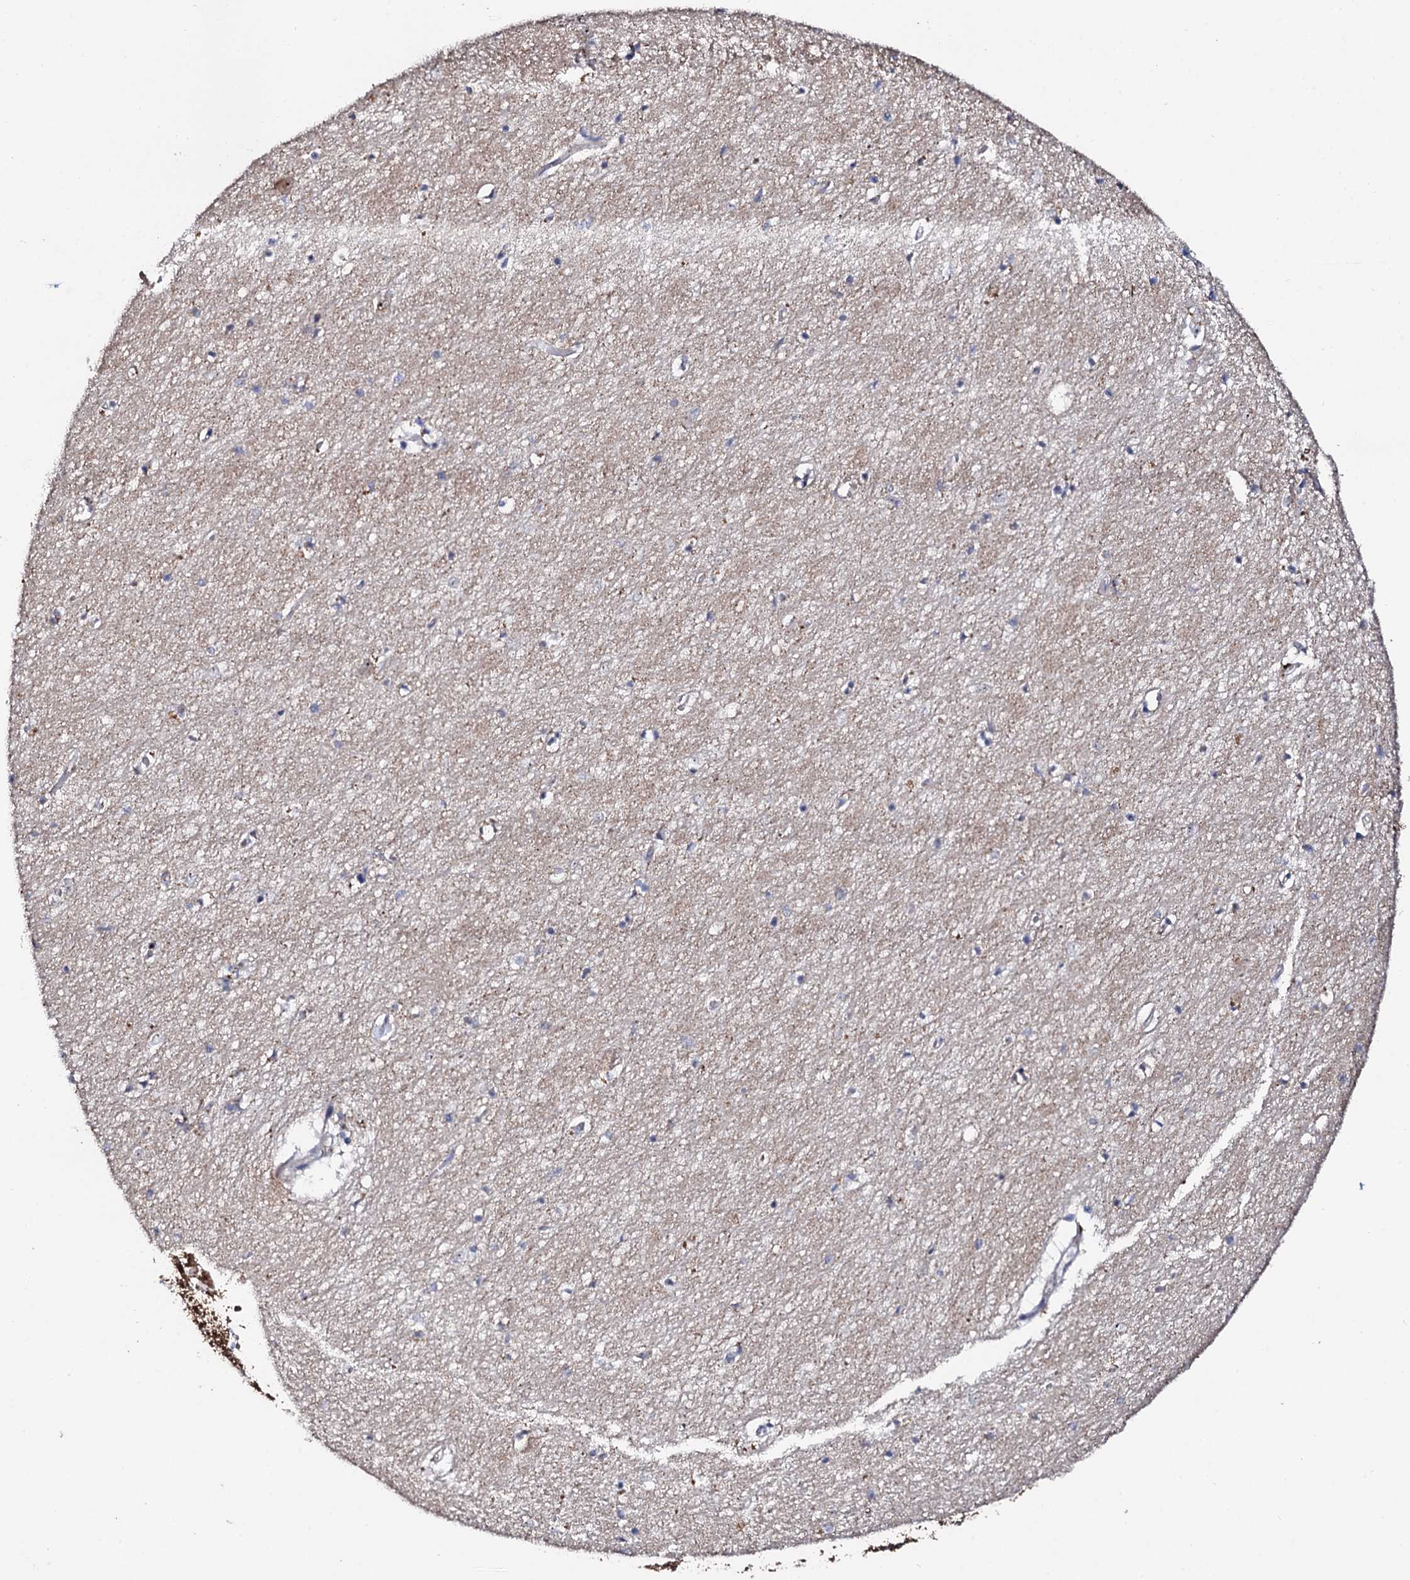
{"staining": {"intensity": "weak", "quantity": "<25%", "location": "cytoplasmic/membranous"}, "tissue": "hippocampus", "cell_type": "Glial cells", "image_type": "normal", "snomed": [{"axis": "morphology", "description": "Normal tissue, NOS"}, {"axis": "topography", "description": "Hippocampus"}], "caption": "This is a micrograph of IHC staining of unremarkable hippocampus, which shows no staining in glial cells. (DAB immunohistochemistry (IHC), high magnification).", "gene": "GTPBP4", "patient": {"sex": "female", "age": 64}}